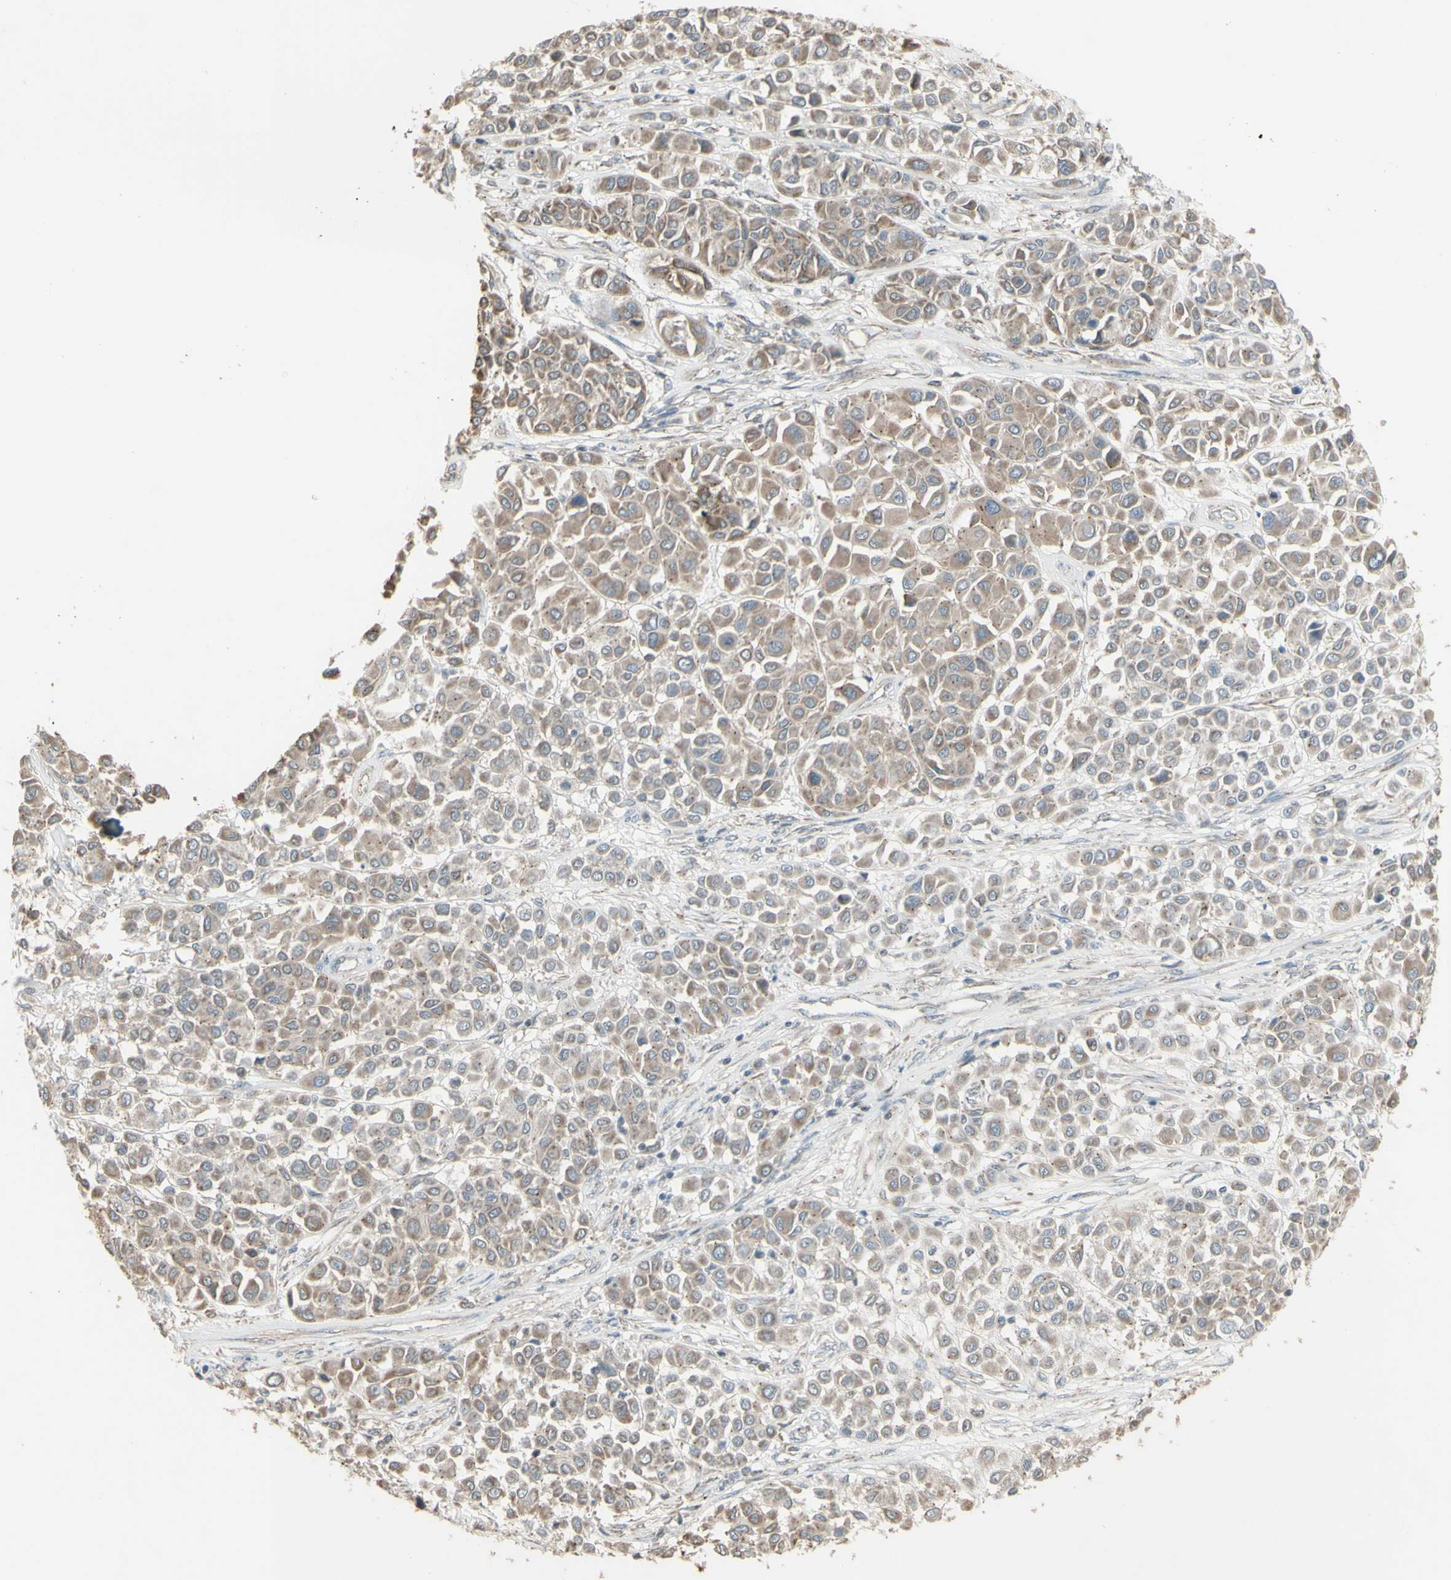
{"staining": {"intensity": "weak", "quantity": ">75%", "location": "cytoplasmic/membranous"}, "tissue": "melanoma", "cell_type": "Tumor cells", "image_type": "cancer", "snomed": [{"axis": "morphology", "description": "Malignant melanoma, Metastatic site"}, {"axis": "topography", "description": "Soft tissue"}], "caption": "Malignant melanoma (metastatic site) was stained to show a protein in brown. There is low levels of weak cytoplasmic/membranous expression in about >75% of tumor cells.", "gene": "FXYD3", "patient": {"sex": "male", "age": 41}}